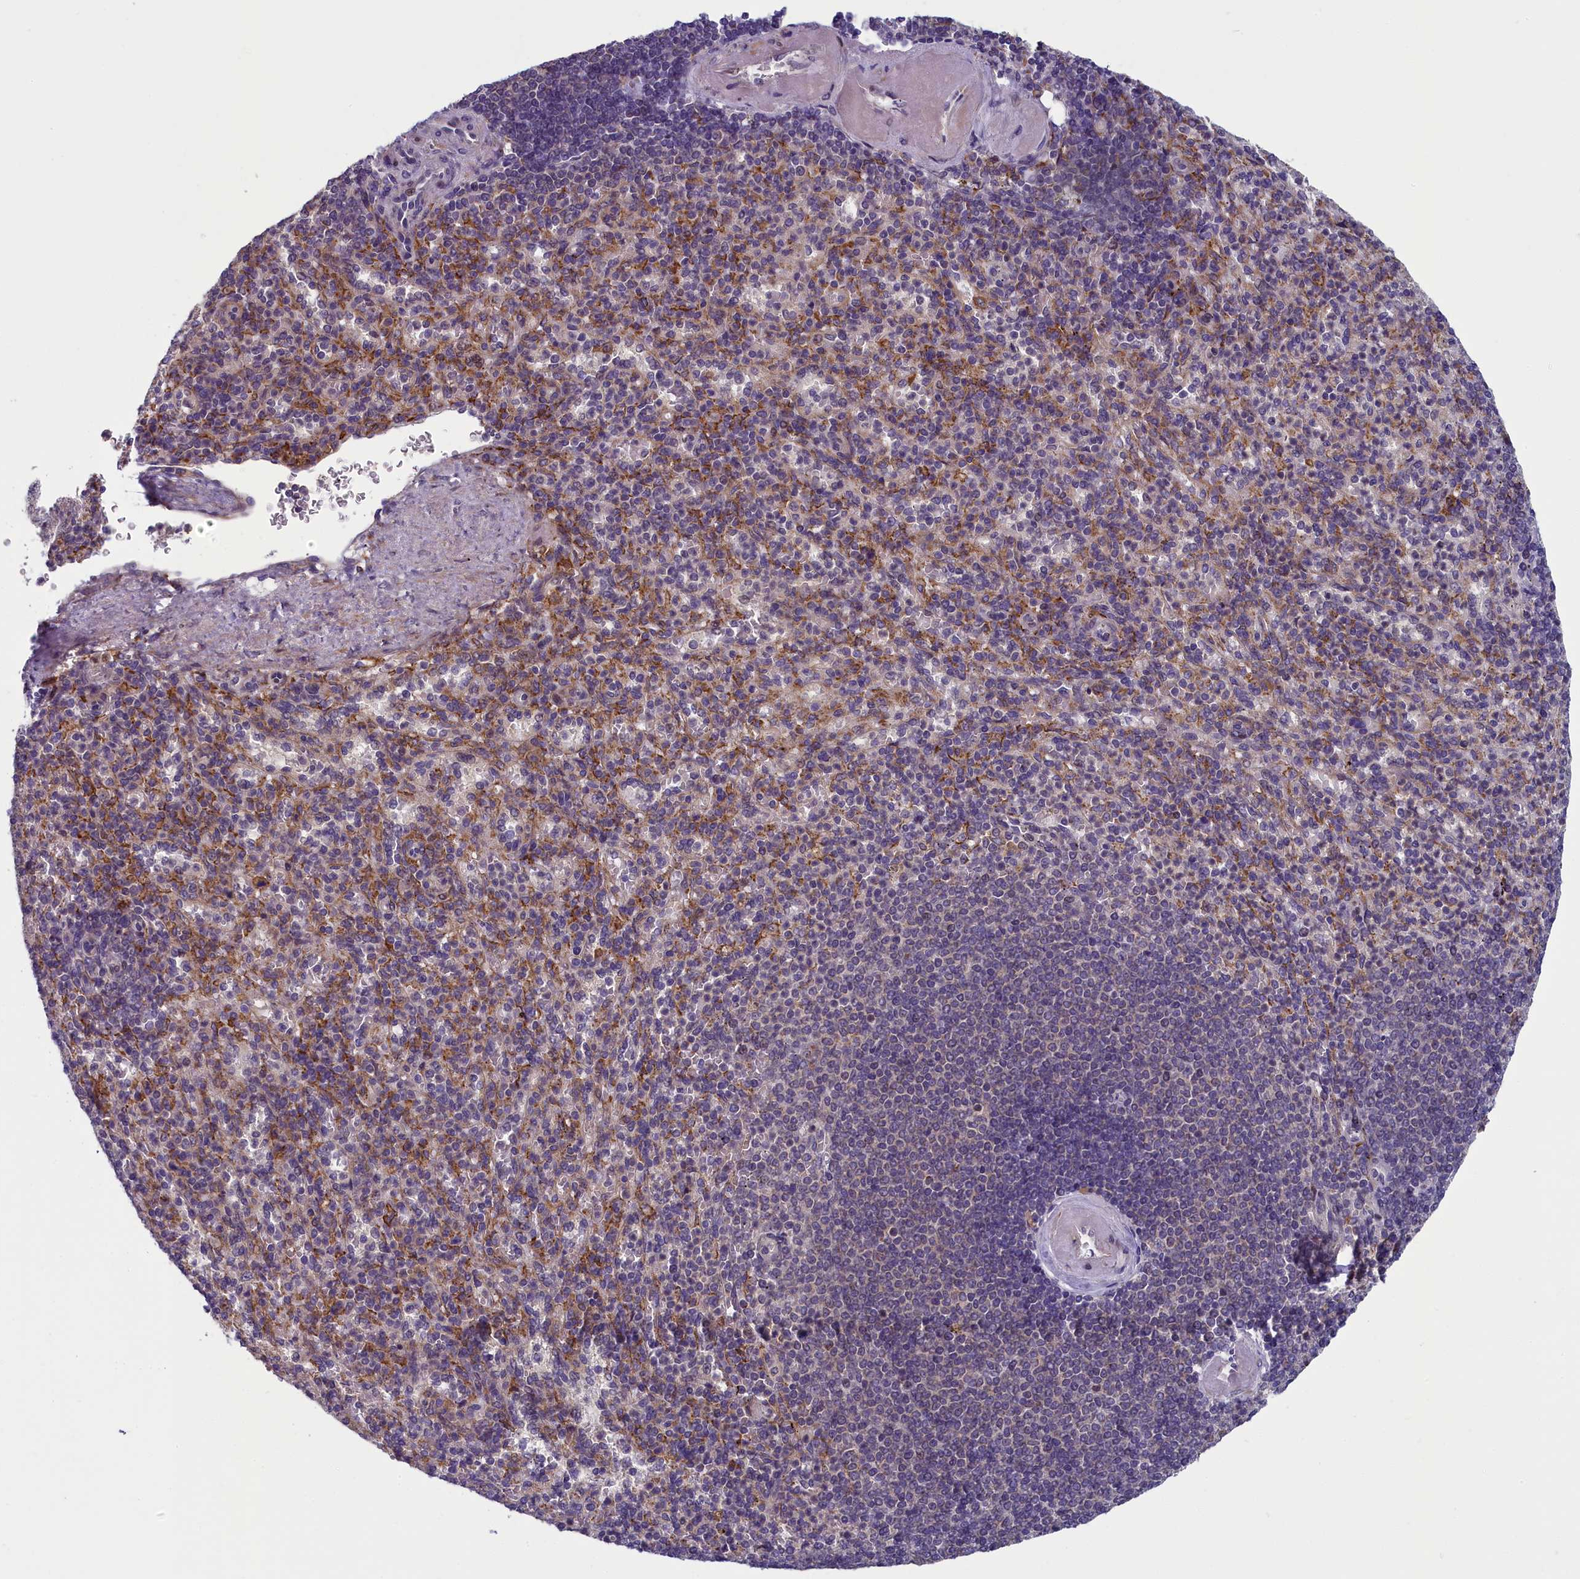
{"staining": {"intensity": "negative", "quantity": "none", "location": "none"}, "tissue": "spleen", "cell_type": "Cells in red pulp", "image_type": "normal", "snomed": [{"axis": "morphology", "description": "Normal tissue, NOS"}, {"axis": "topography", "description": "Spleen"}], "caption": "Human spleen stained for a protein using immunohistochemistry (IHC) displays no expression in cells in red pulp.", "gene": "ANKRD39", "patient": {"sex": "female", "age": 74}}